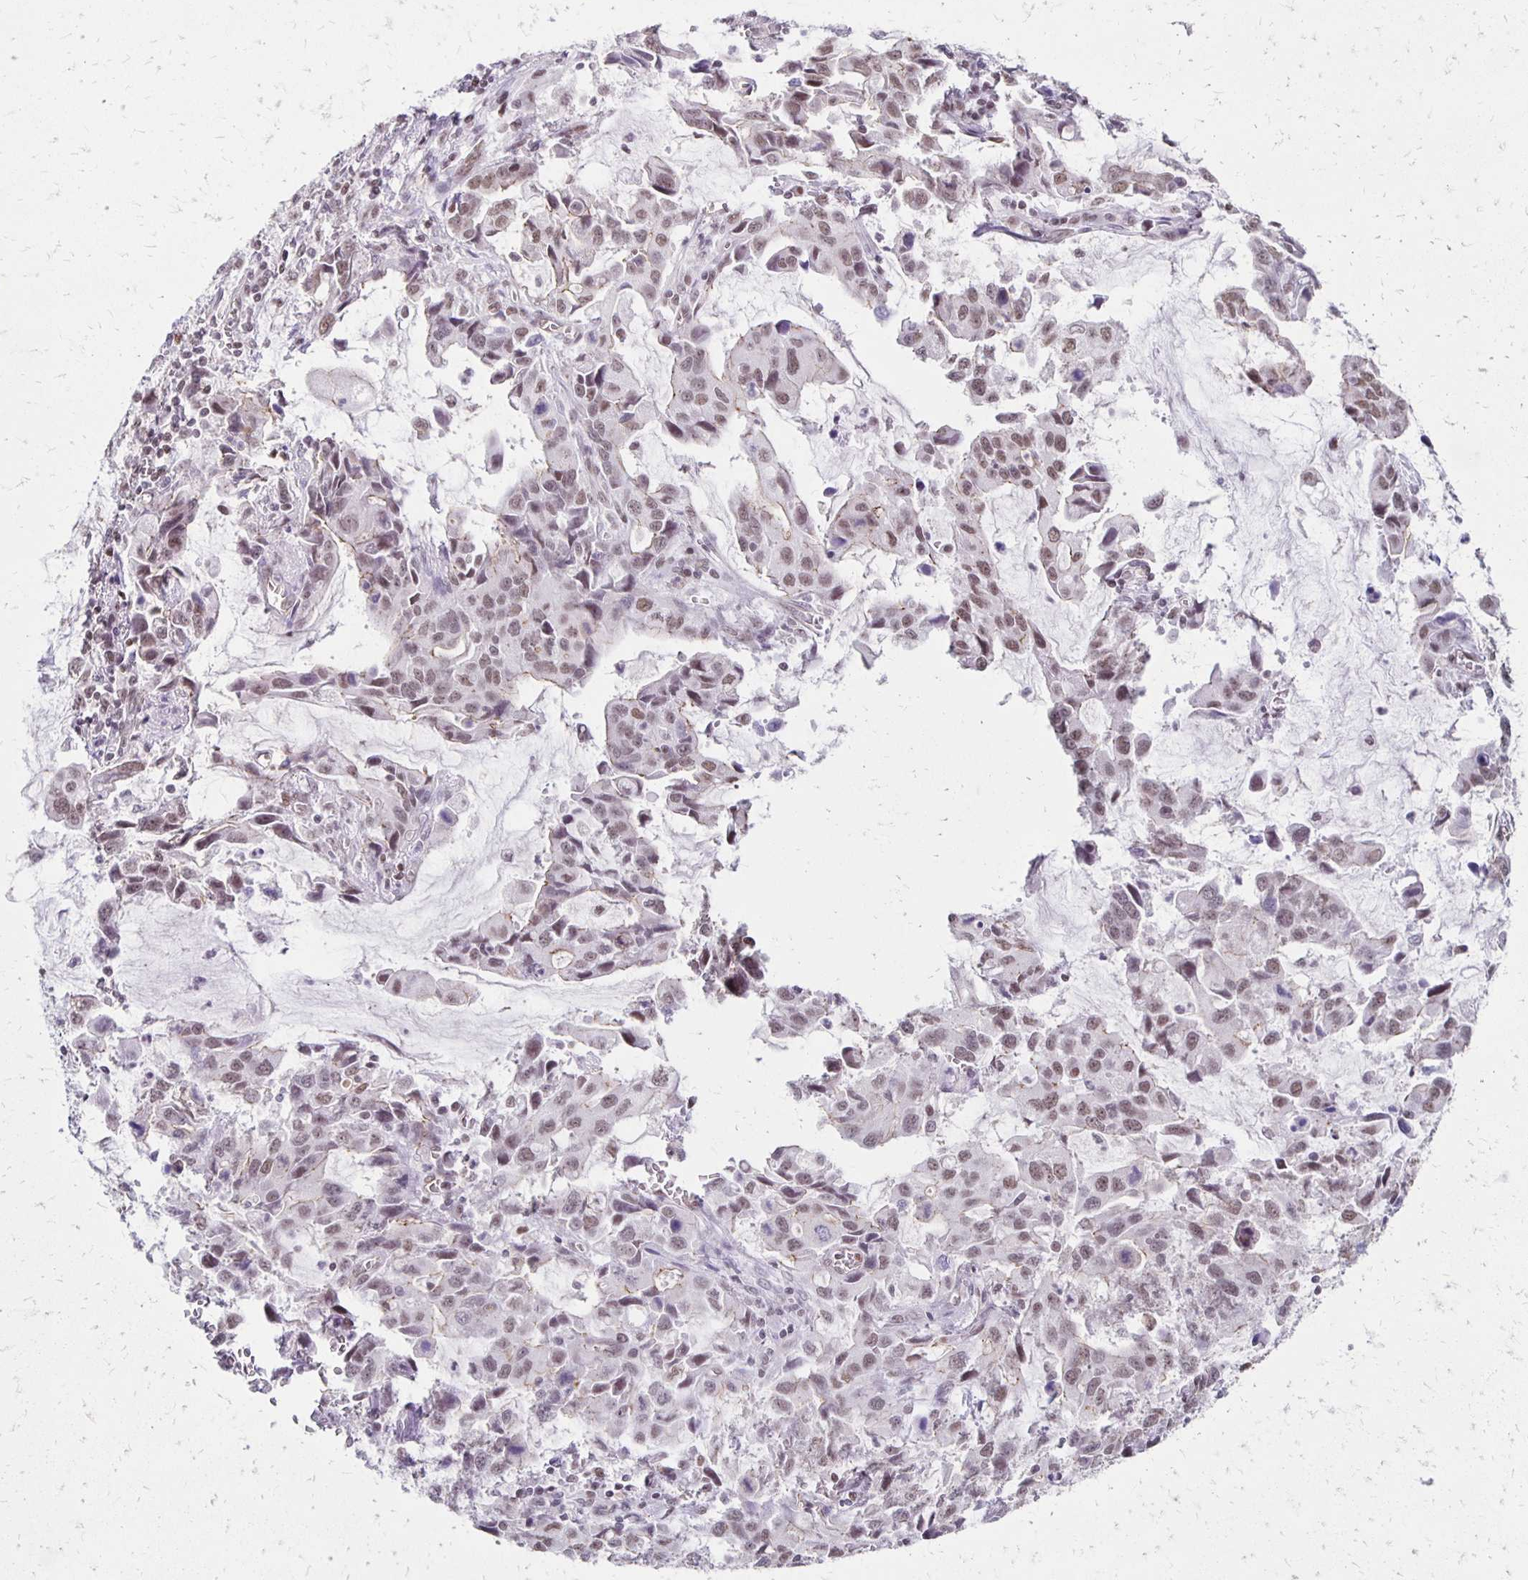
{"staining": {"intensity": "weak", "quantity": ">75%", "location": "nuclear"}, "tissue": "stomach cancer", "cell_type": "Tumor cells", "image_type": "cancer", "snomed": [{"axis": "morphology", "description": "Adenocarcinoma, NOS"}, {"axis": "topography", "description": "Stomach, upper"}], "caption": "About >75% of tumor cells in human stomach cancer exhibit weak nuclear protein positivity as visualized by brown immunohistochemical staining.", "gene": "DDB2", "patient": {"sex": "male", "age": 85}}